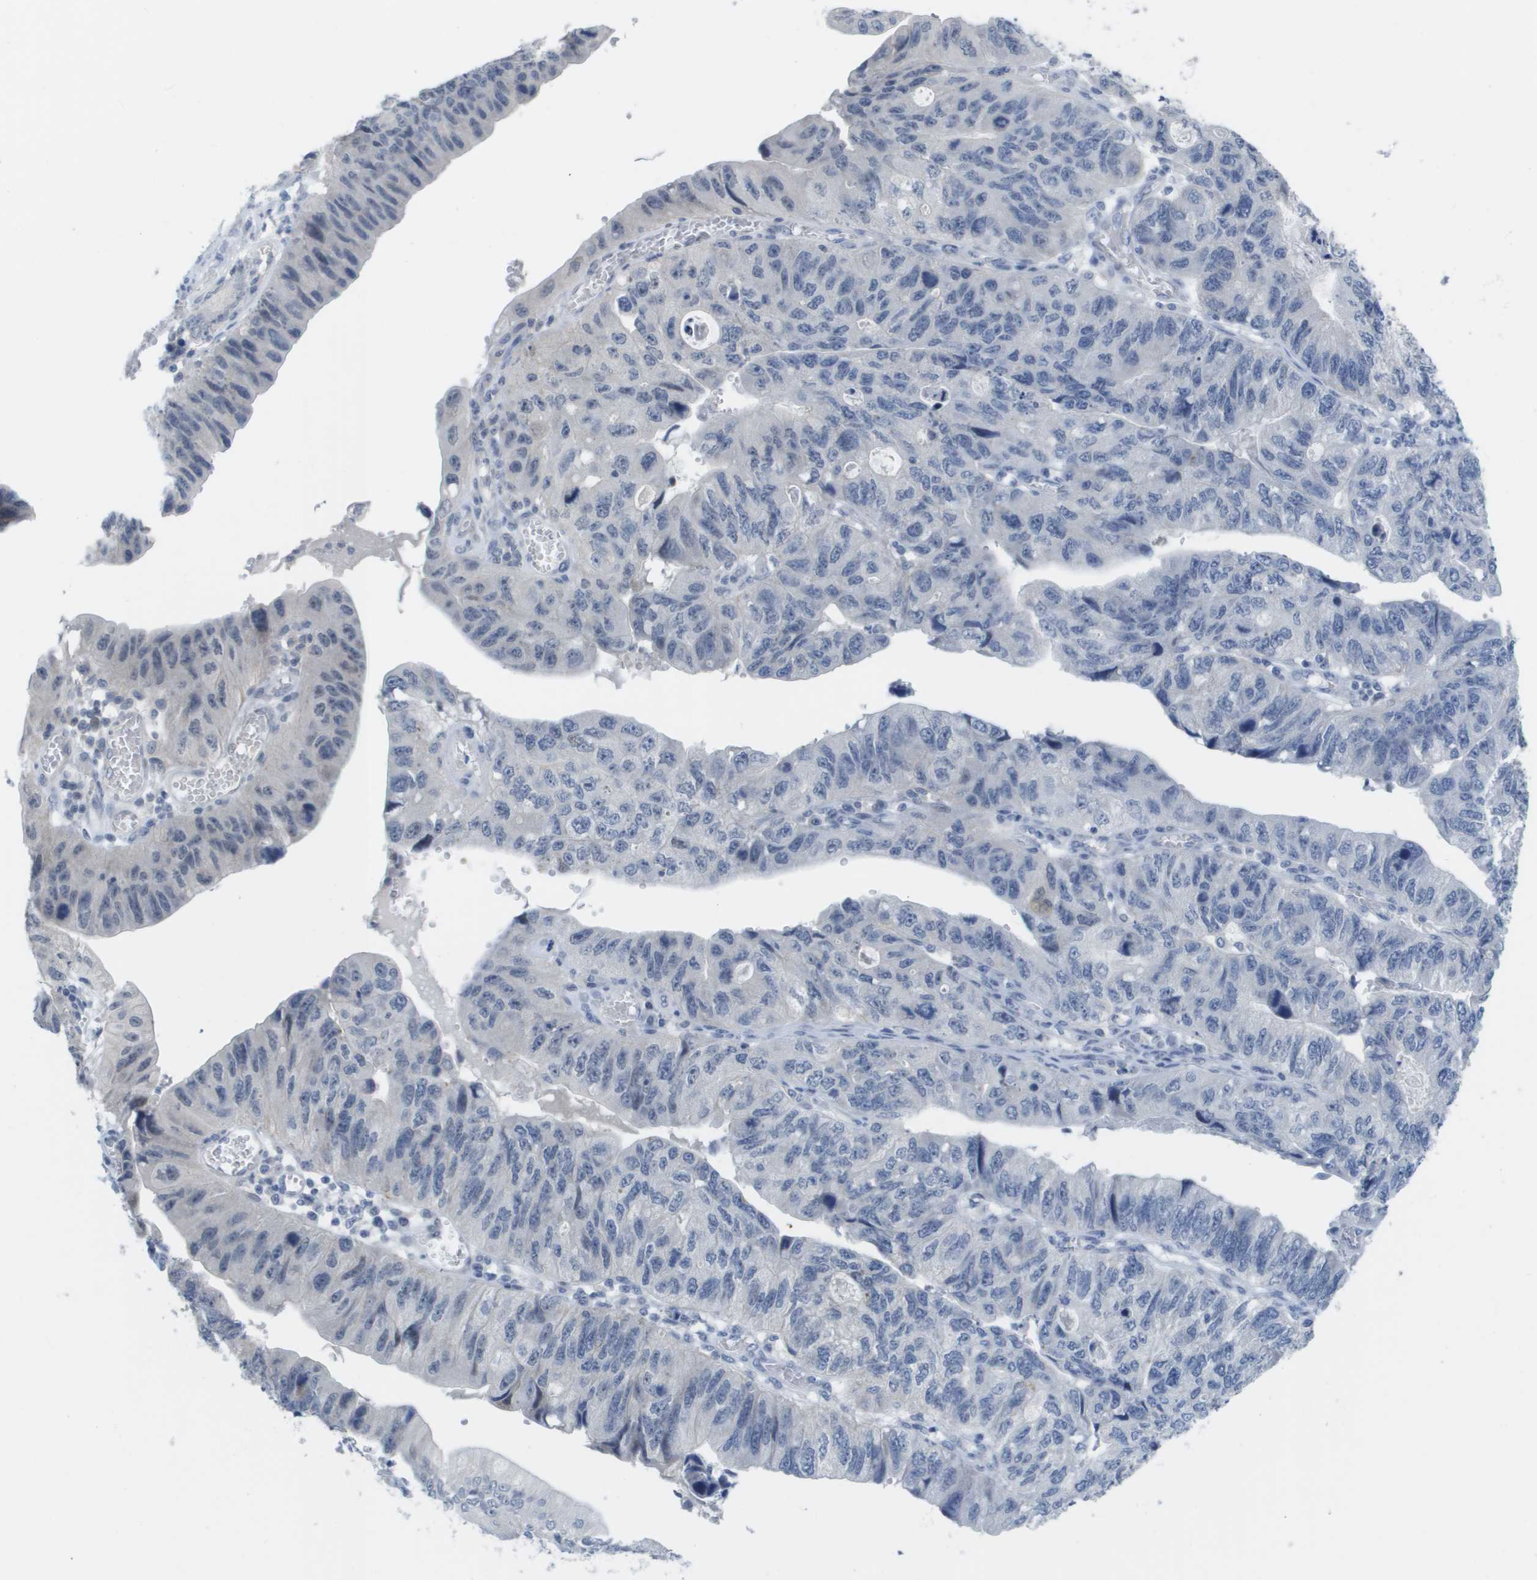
{"staining": {"intensity": "weak", "quantity": "<25%", "location": "cytoplasmic/membranous,nuclear"}, "tissue": "stomach cancer", "cell_type": "Tumor cells", "image_type": "cancer", "snomed": [{"axis": "morphology", "description": "Adenocarcinoma, NOS"}, {"axis": "topography", "description": "Stomach"}], "caption": "Tumor cells are negative for brown protein staining in adenocarcinoma (stomach).", "gene": "PDE4A", "patient": {"sex": "male", "age": 59}}